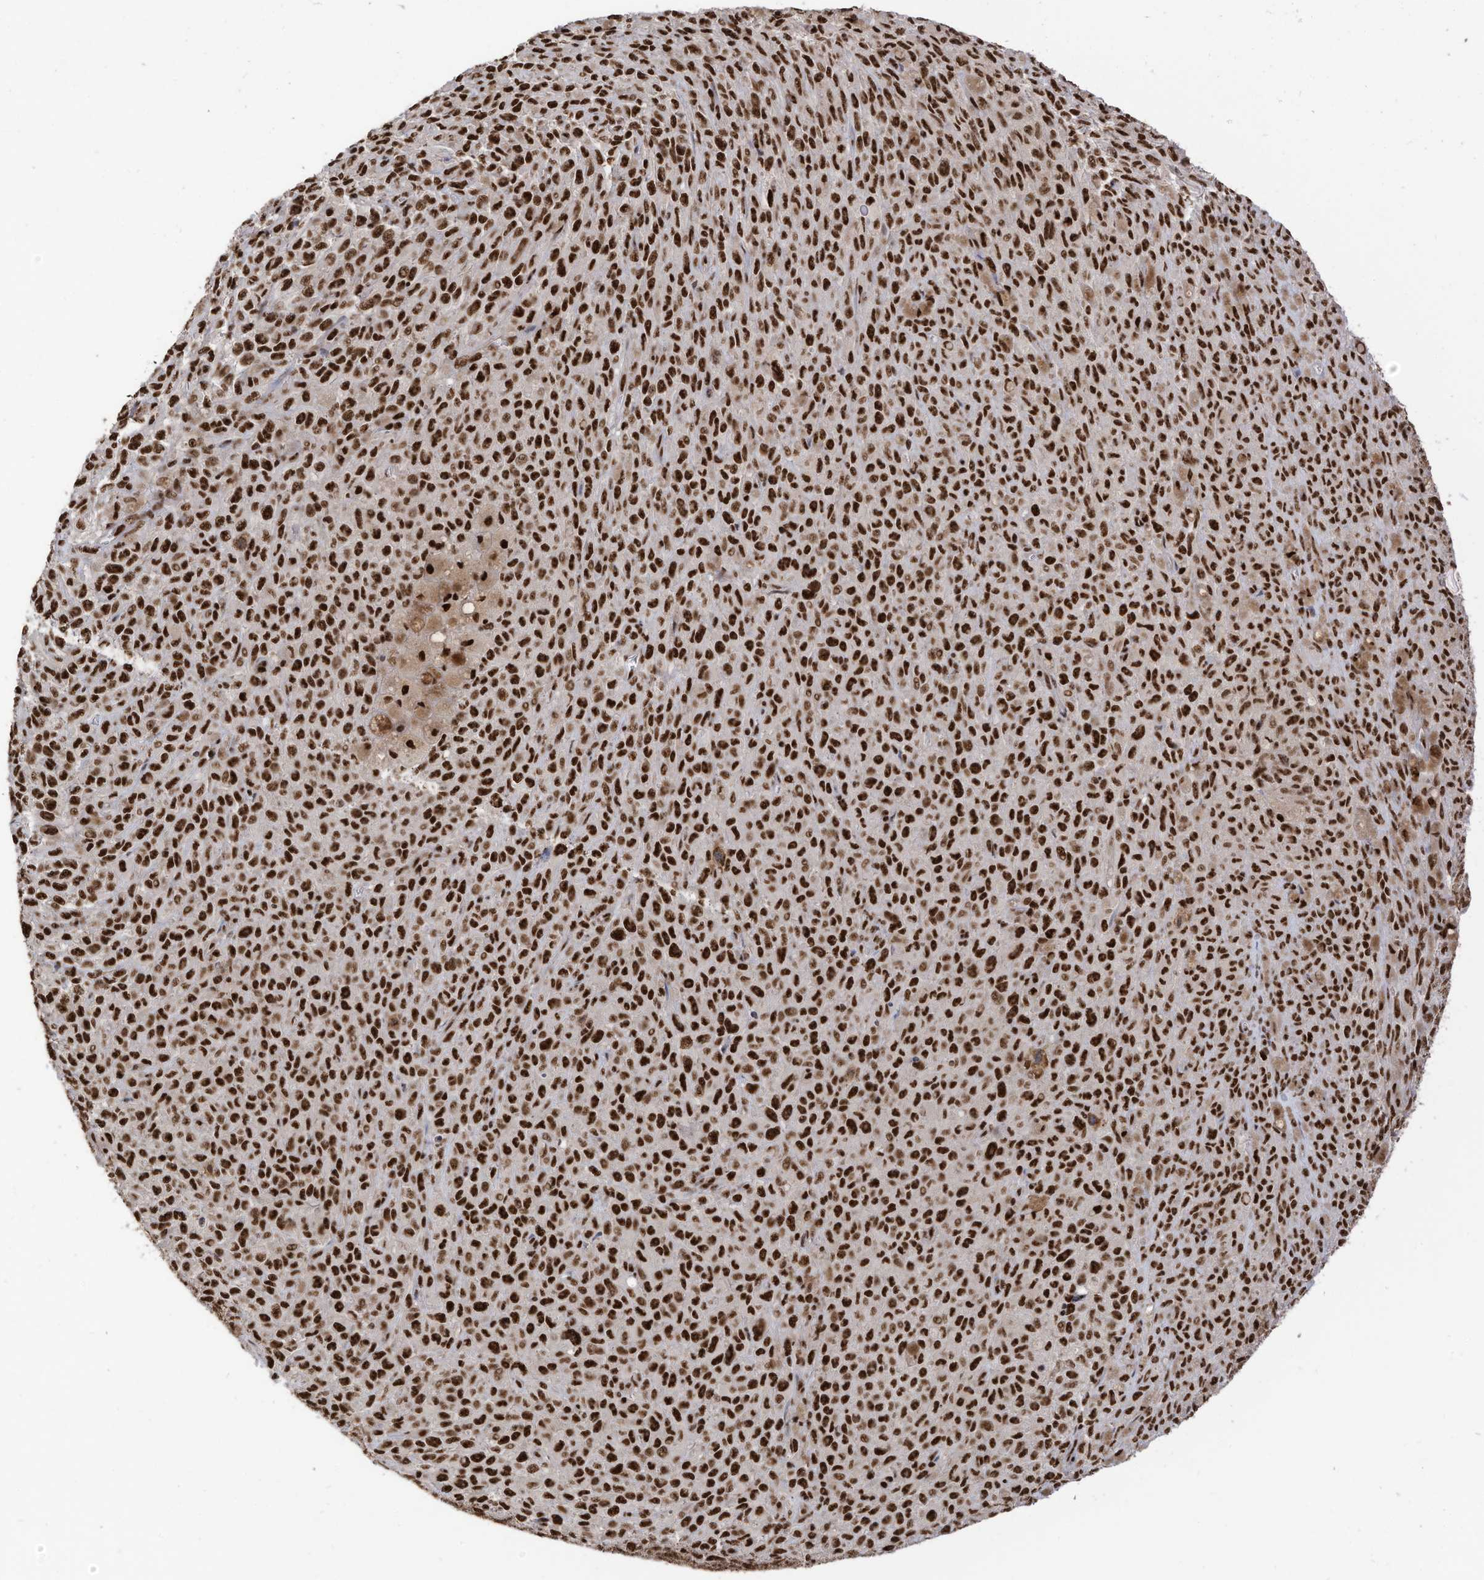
{"staining": {"intensity": "strong", "quantity": ">75%", "location": "nuclear"}, "tissue": "melanoma", "cell_type": "Tumor cells", "image_type": "cancer", "snomed": [{"axis": "morphology", "description": "Malignant melanoma, NOS"}, {"axis": "topography", "description": "Skin"}], "caption": "Melanoma was stained to show a protein in brown. There is high levels of strong nuclear expression in approximately >75% of tumor cells.", "gene": "SF3A3", "patient": {"sex": "female", "age": 82}}